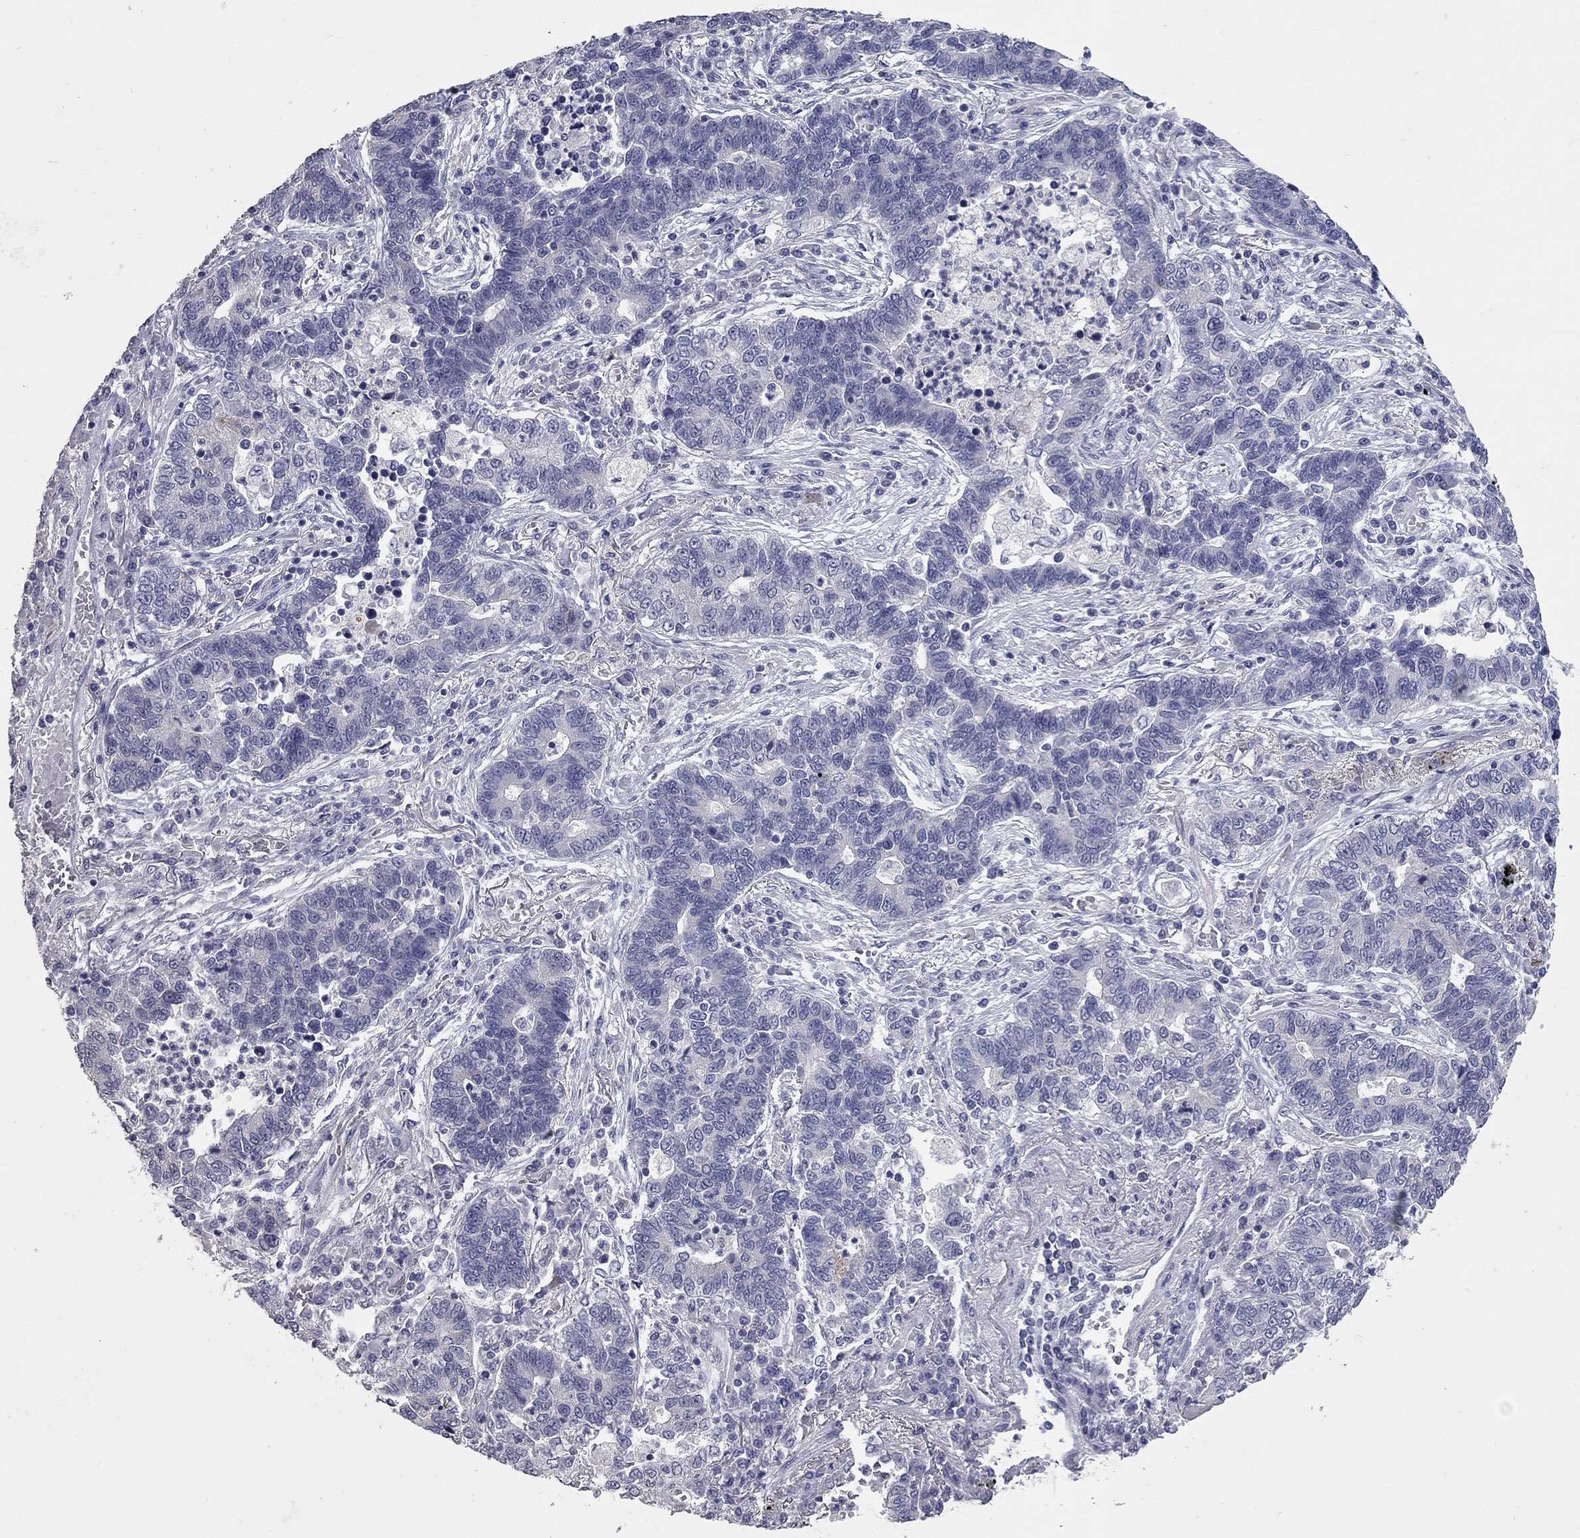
{"staining": {"intensity": "negative", "quantity": "none", "location": "none"}, "tissue": "lung cancer", "cell_type": "Tumor cells", "image_type": "cancer", "snomed": [{"axis": "morphology", "description": "Adenocarcinoma, NOS"}, {"axis": "topography", "description": "Lung"}], "caption": "This is an IHC micrograph of human lung cancer (adenocarcinoma). There is no staining in tumor cells.", "gene": "SHOC2", "patient": {"sex": "female", "age": 57}}